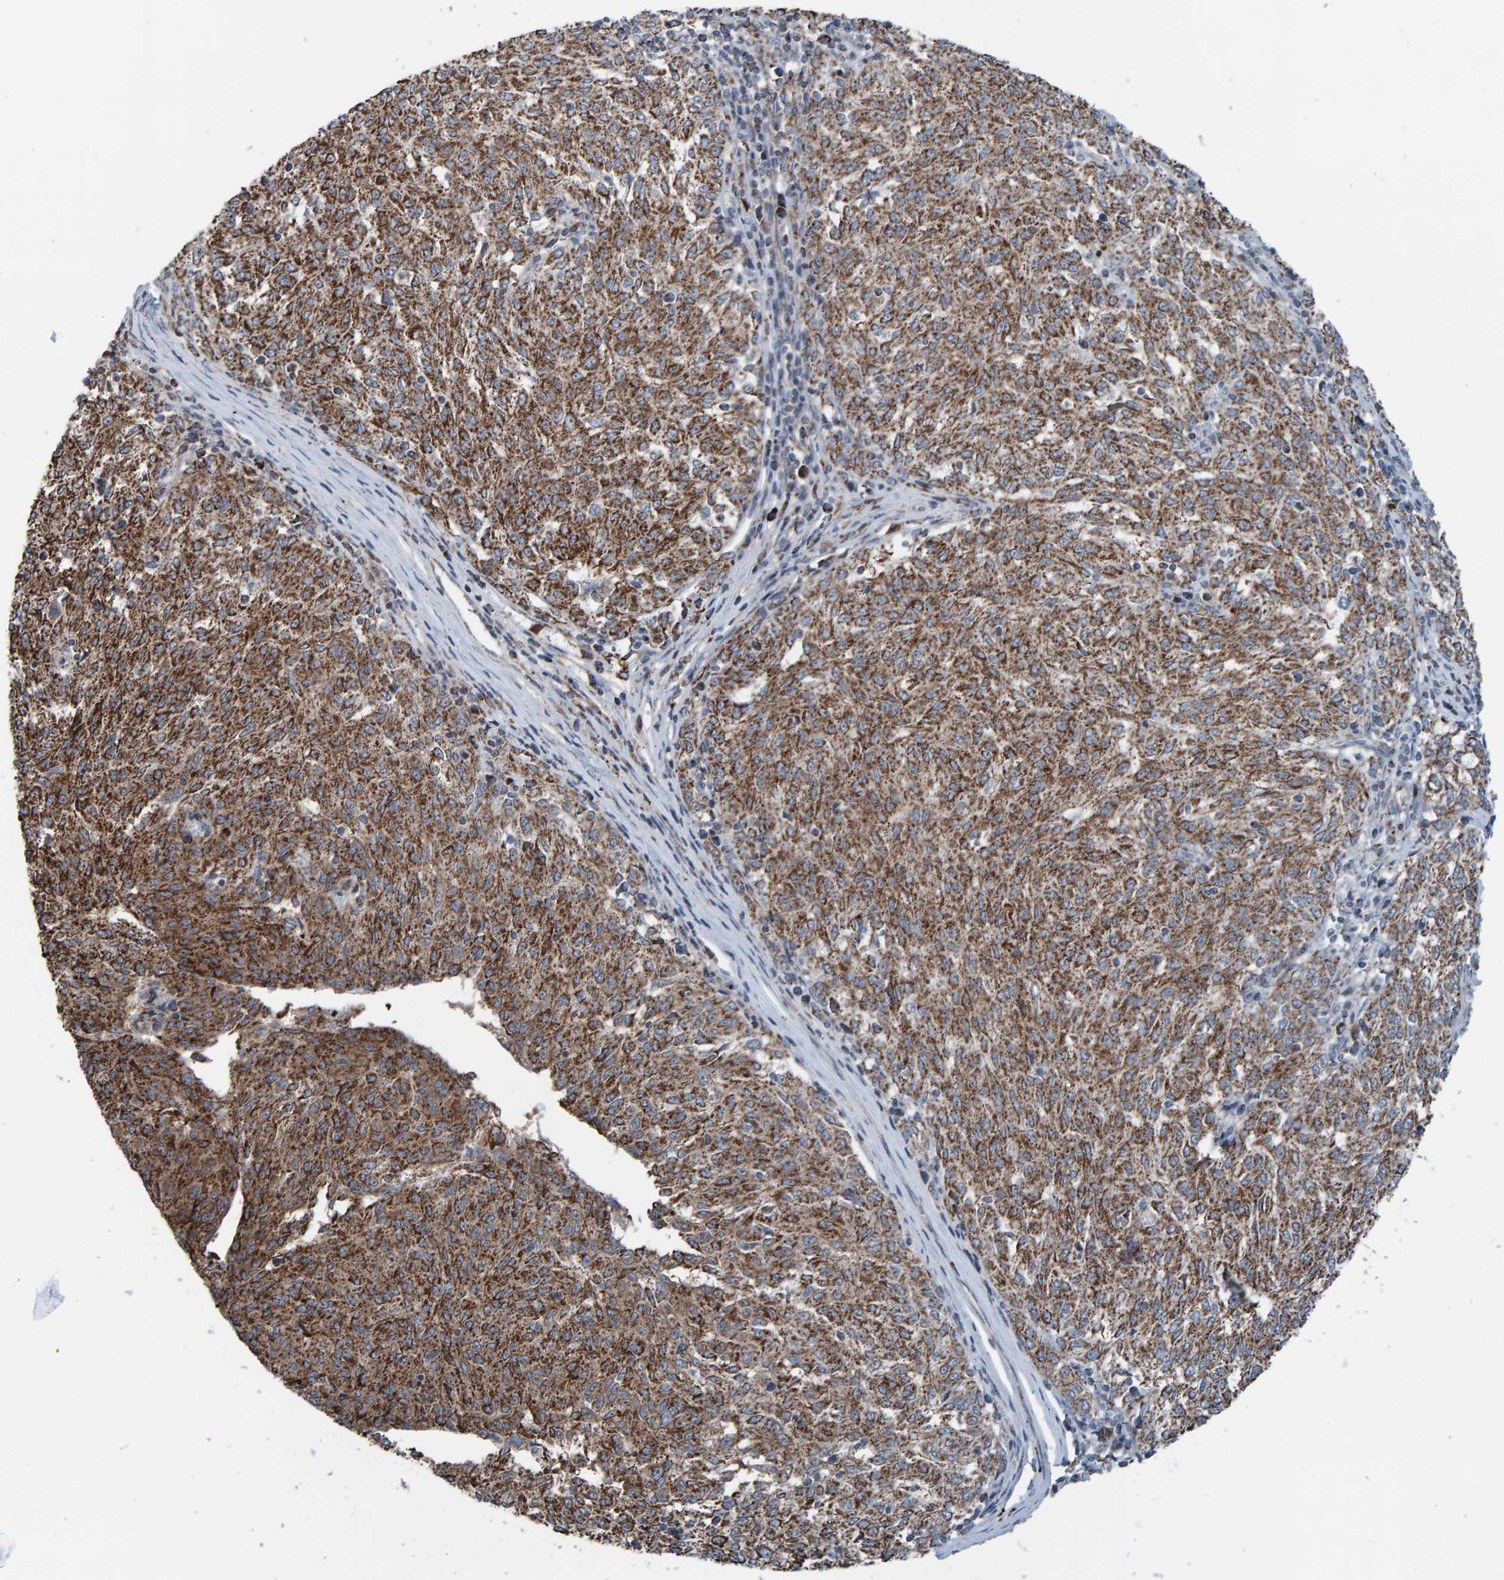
{"staining": {"intensity": "moderate", "quantity": ">75%", "location": "cytoplasmic/membranous"}, "tissue": "melanoma", "cell_type": "Tumor cells", "image_type": "cancer", "snomed": [{"axis": "morphology", "description": "Malignant melanoma, NOS"}, {"axis": "topography", "description": "Skin"}], "caption": "IHC micrograph of neoplastic tissue: melanoma stained using immunohistochemistry (IHC) demonstrates medium levels of moderate protein expression localized specifically in the cytoplasmic/membranous of tumor cells, appearing as a cytoplasmic/membranous brown color.", "gene": "ZNF48", "patient": {"sex": "female", "age": 72}}